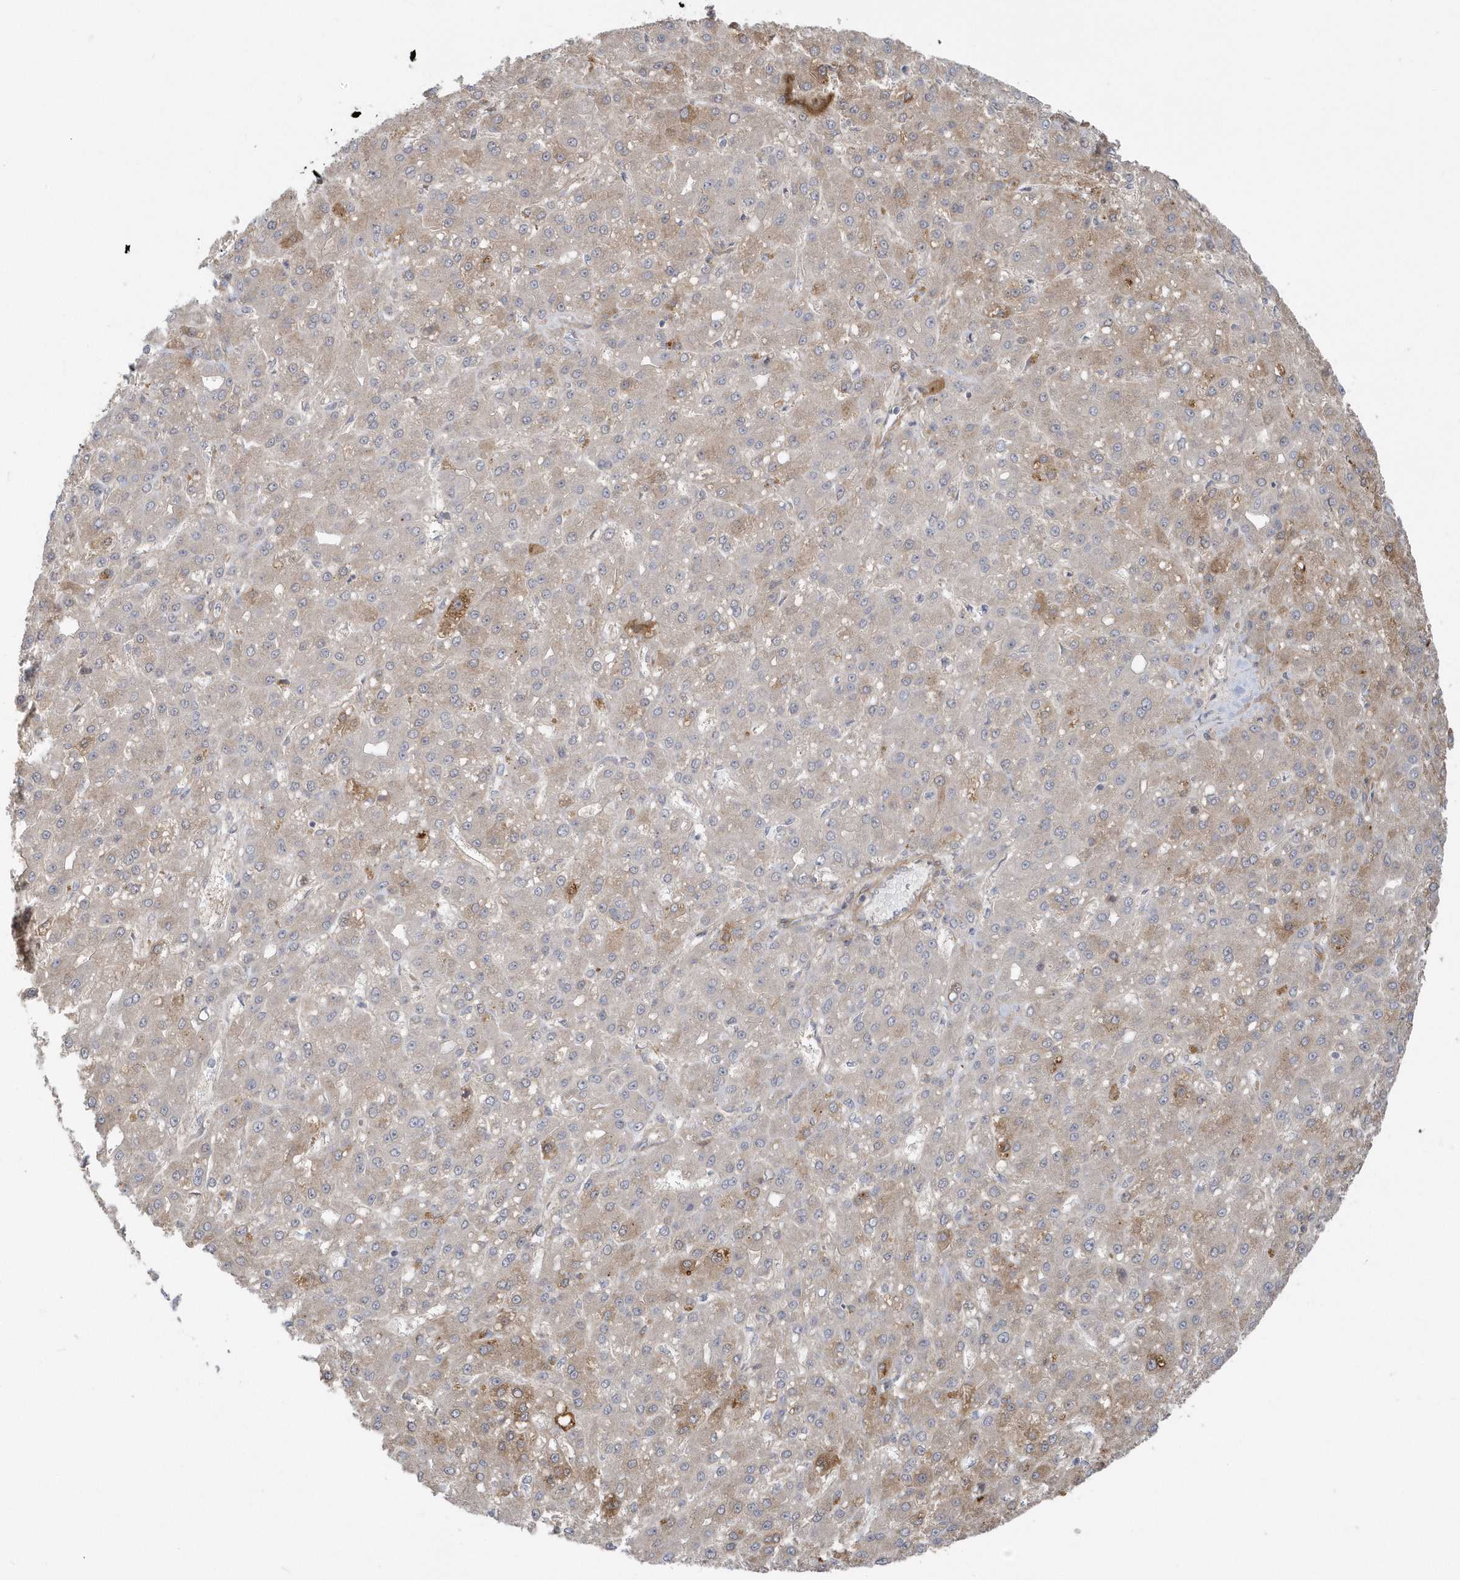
{"staining": {"intensity": "moderate", "quantity": "<25%", "location": "cytoplasmic/membranous"}, "tissue": "liver cancer", "cell_type": "Tumor cells", "image_type": "cancer", "snomed": [{"axis": "morphology", "description": "Carcinoma, Hepatocellular, NOS"}, {"axis": "topography", "description": "Liver"}], "caption": "DAB immunohistochemical staining of human liver hepatocellular carcinoma displays moderate cytoplasmic/membranous protein positivity in approximately <25% of tumor cells.", "gene": "ACTR1A", "patient": {"sex": "male", "age": 67}}